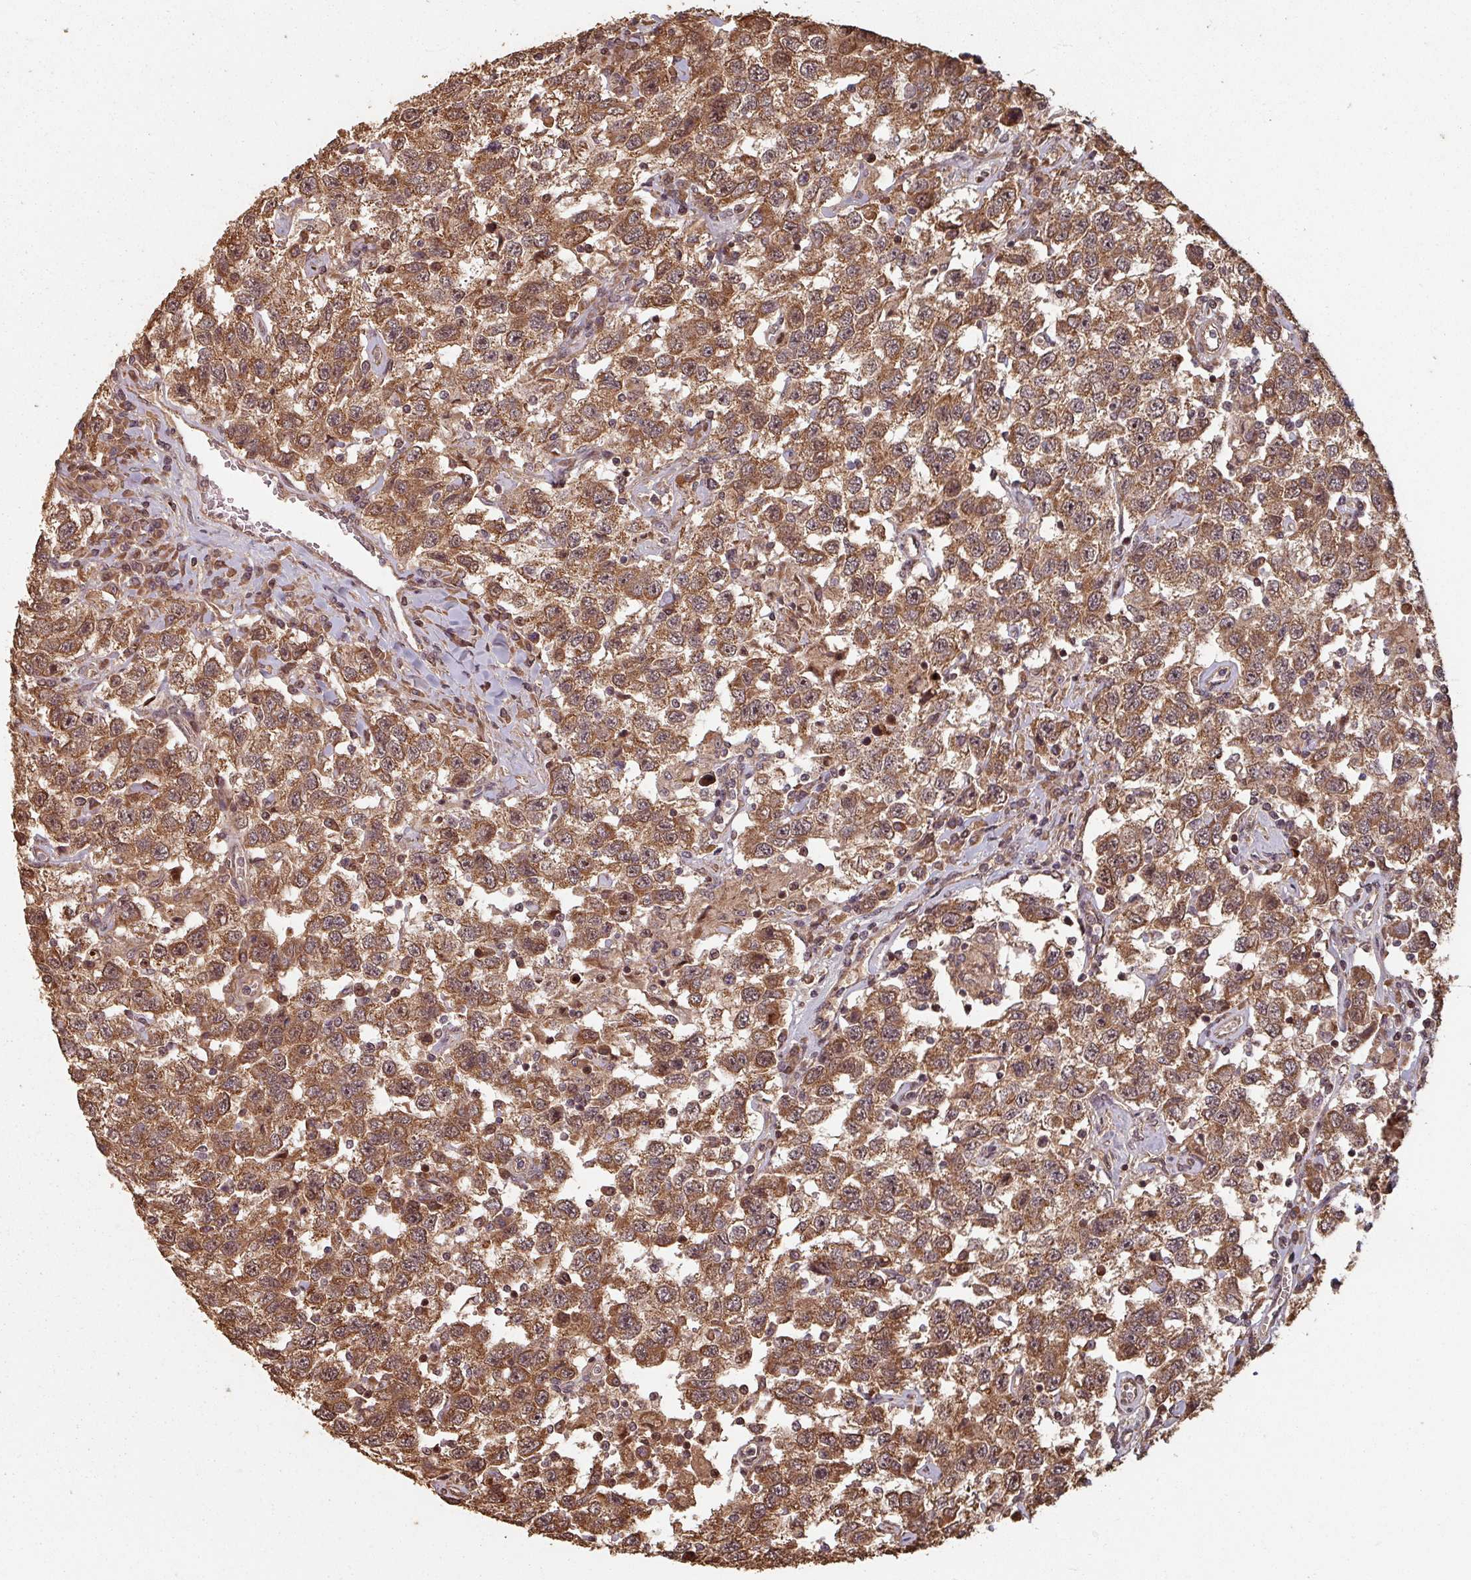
{"staining": {"intensity": "moderate", "quantity": ">75%", "location": "cytoplasmic/membranous,nuclear"}, "tissue": "testis cancer", "cell_type": "Tumor cells", "image_type": "cancer", "snomed": [{"axis": "morphology", "description": "Seminoma, NOS"}, {"axis": "topography", "description": "Testis"}], "caption": "IHC of human testis cancer shows medium levels of moderate cytoplasmic/membranous and nuclear expression in about >75% of tumor cells.", "gene": "EID1", "patient": {"sex": "male", "age": 41}}